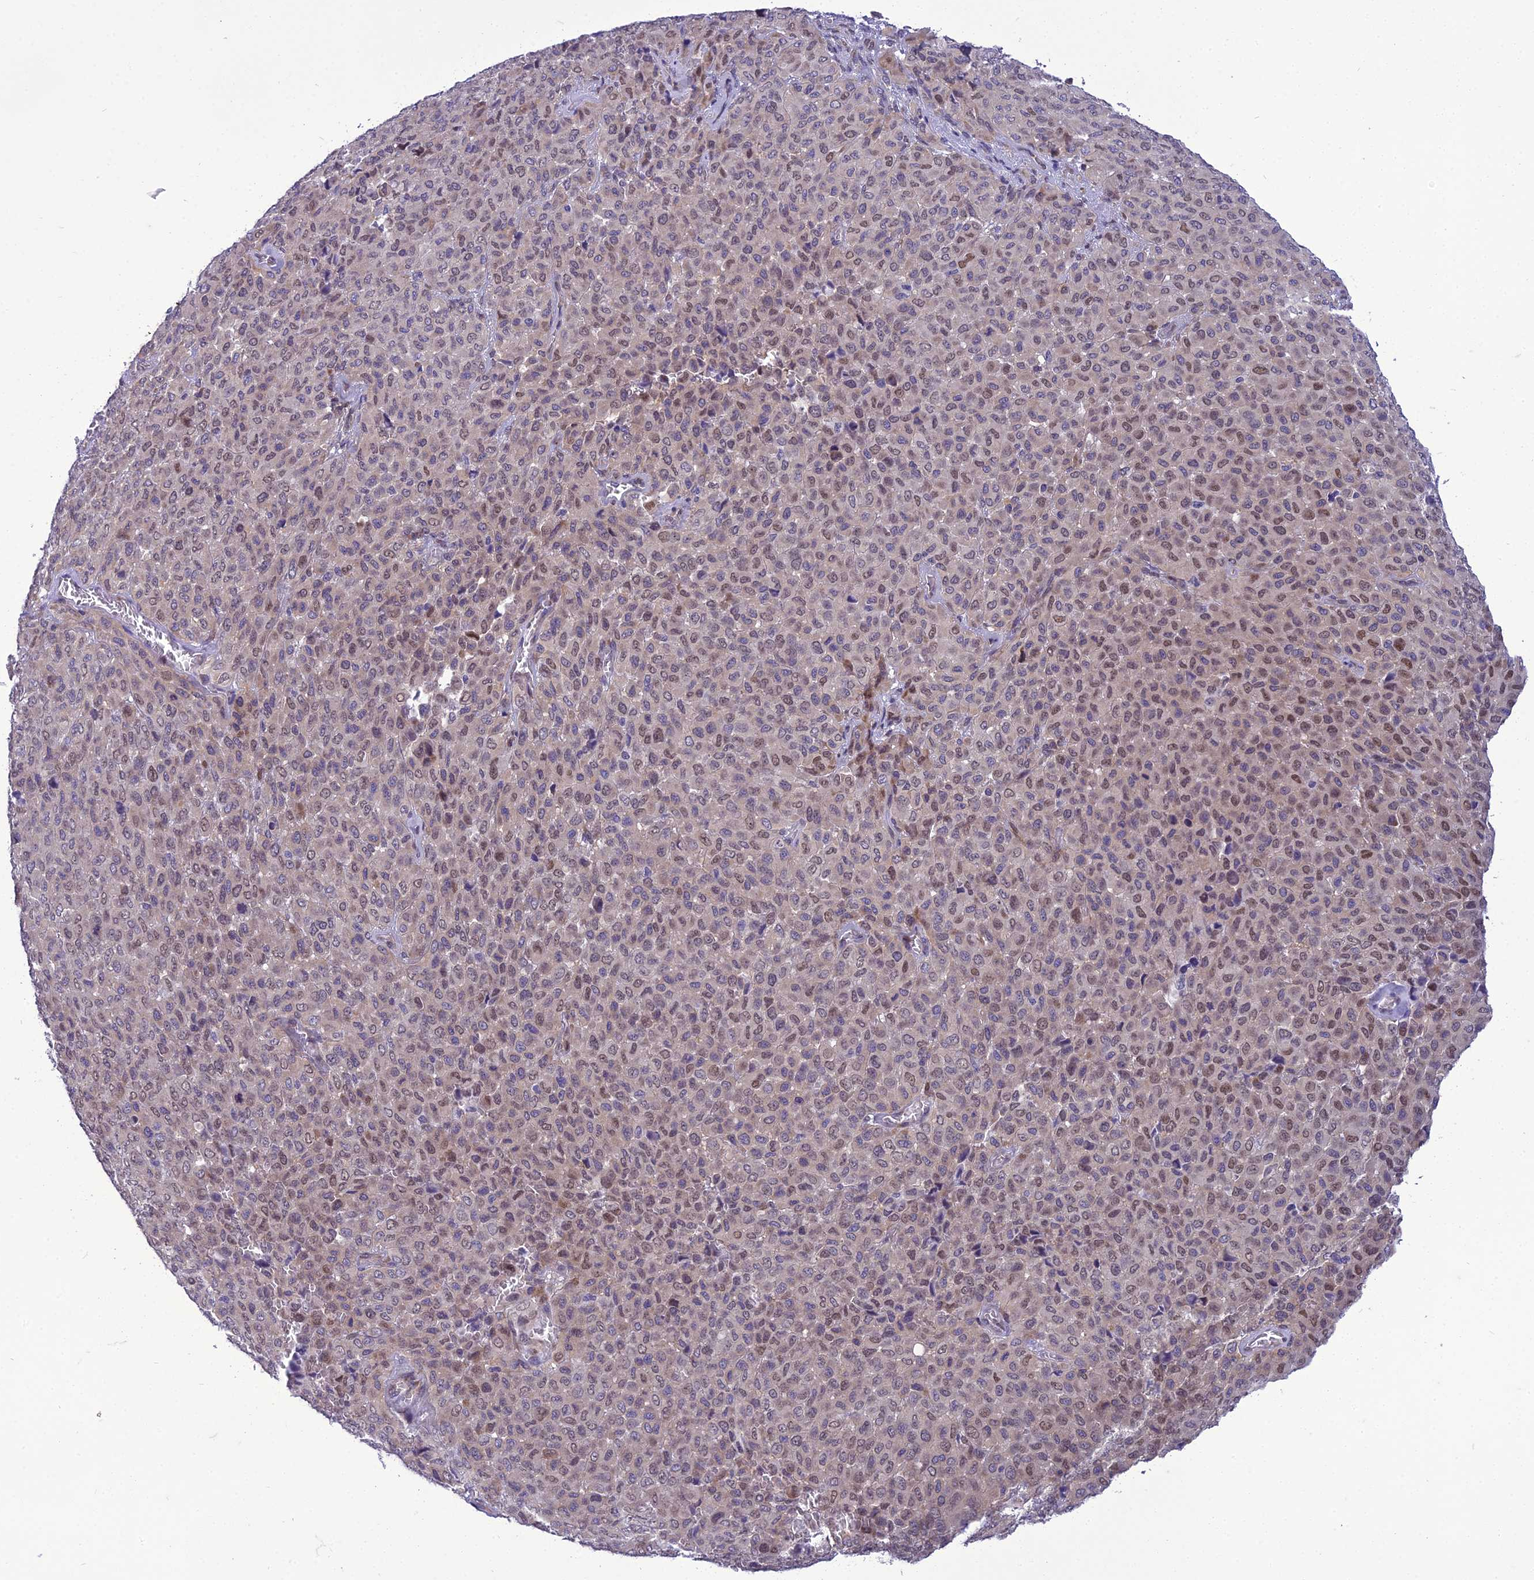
{"staining": {"intensity": "moderate", "quantity": "25%-75%", "location": "nuclear"}, "tissue": "melanoma", "cell_type": "Tumor cells", "image_type": "cancer", "snomed": [{"axis": "morphology", "description": "Malignant melanoma, Metastatic site"}, {"axis": "topography", "description": "Skin"}], "caption": "Immunohistochemistry image of human melanoma stained for a protein (brown), which reveals medium levels of moderate nuclear positivity in about 25%-75% of tumor cells.", "gene": "GAB4", "patient": {"sex": "female", "age": 81}}